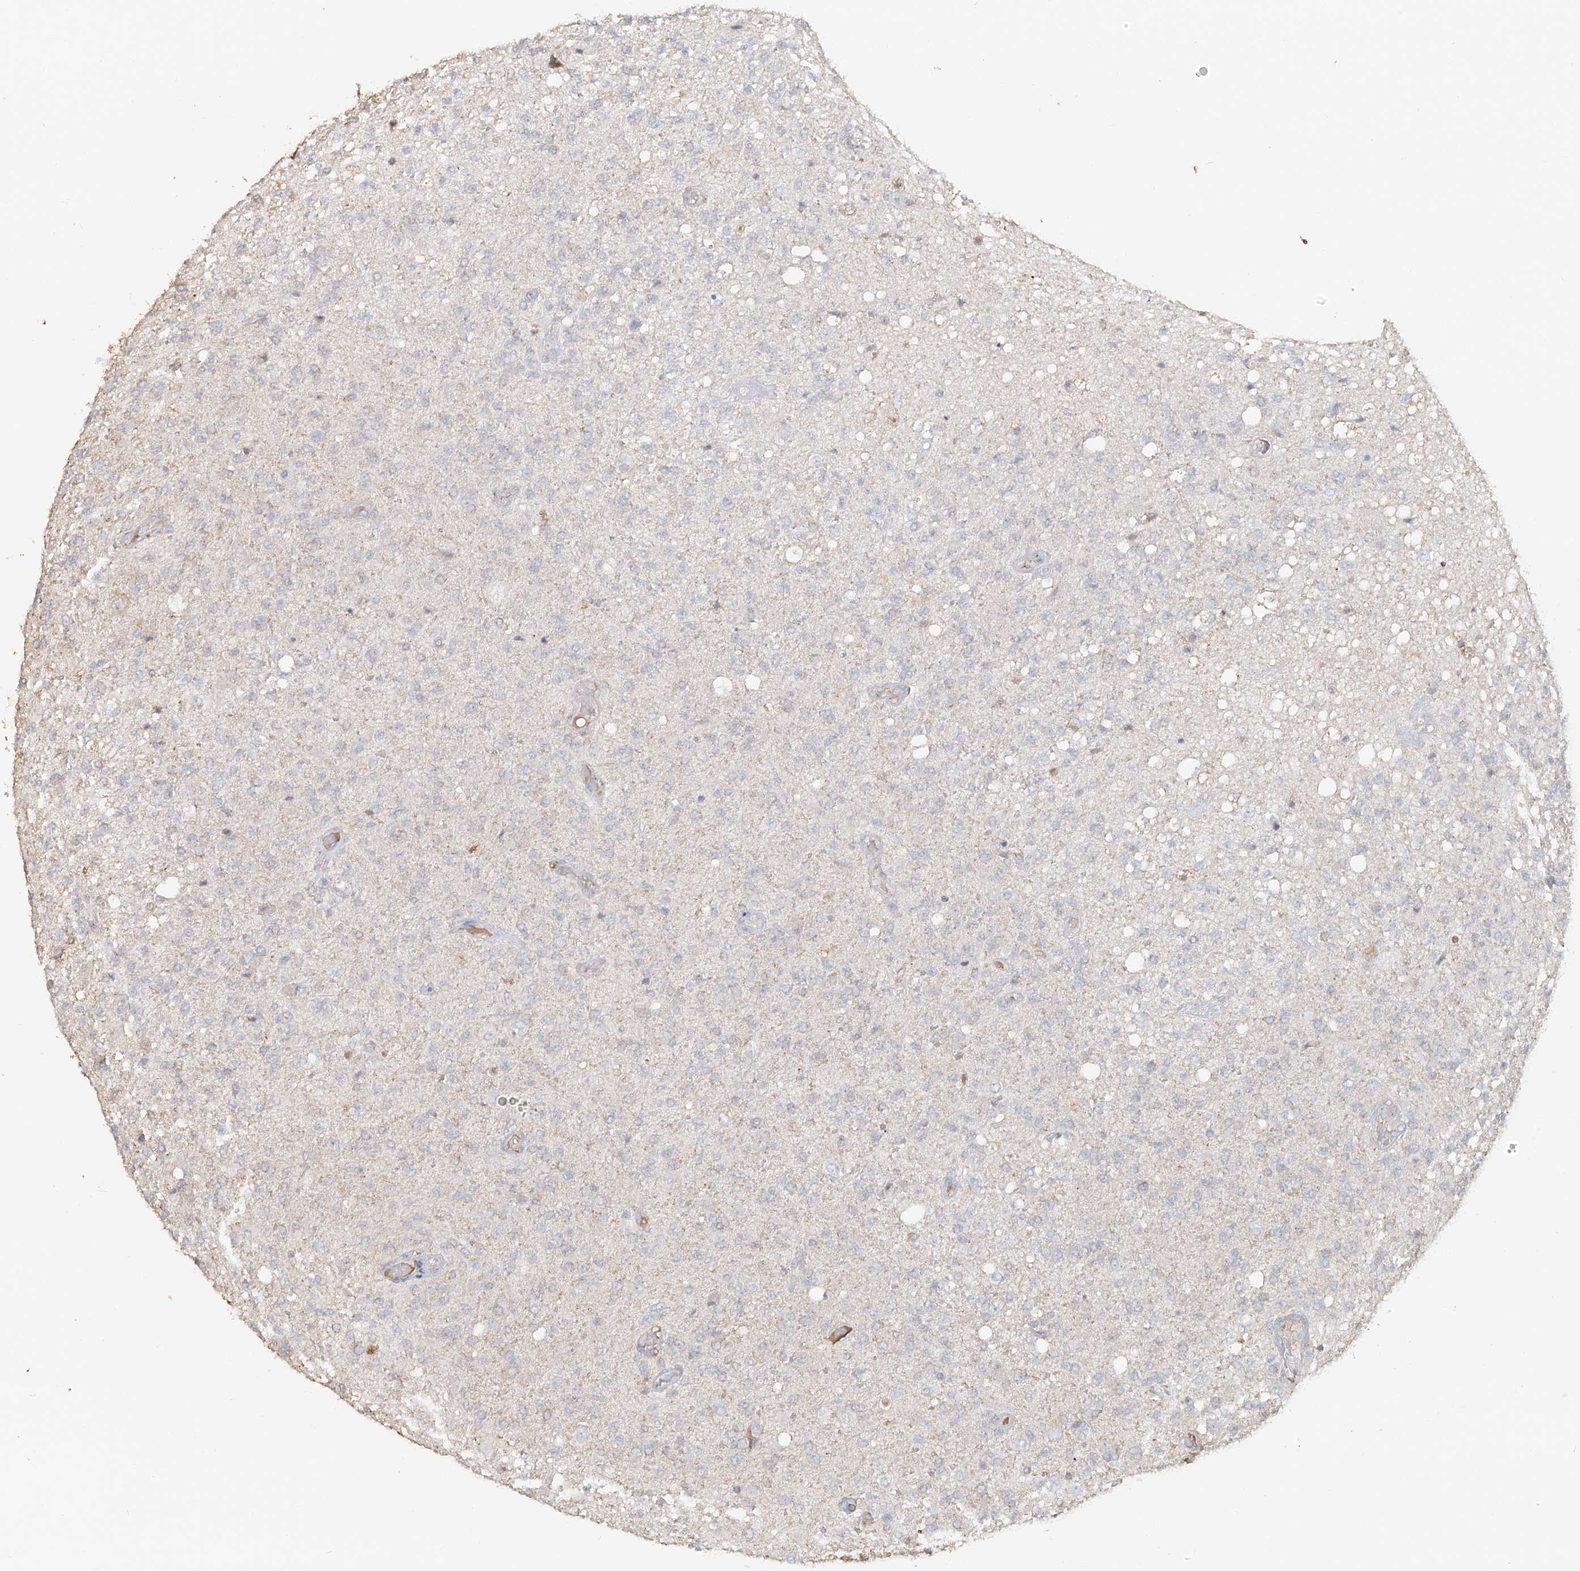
{"staining": {"intensity": "negative", "quantity": "none", "location": "none"}, "tissue": "glioma", "cell_type": "Tumor cells", "image_type": "cancer", "snomed": [{"axis": "morphology", "description": "Normal tissue, NOS"}, {"axis": "morphology", "description": "Glioma, malignant, High grade"}, {"axis": "topography", "description": "Cerebral cortex"}], "caption": "An immunohistochemistry (IHC) photomicrograph of high-grade glioma (malignant) is shown. There is no staining in tumor cells of high-grade glioma (malignant).", "gene": "NPHS1", "patient": {"sex": "male", "age": 77}}